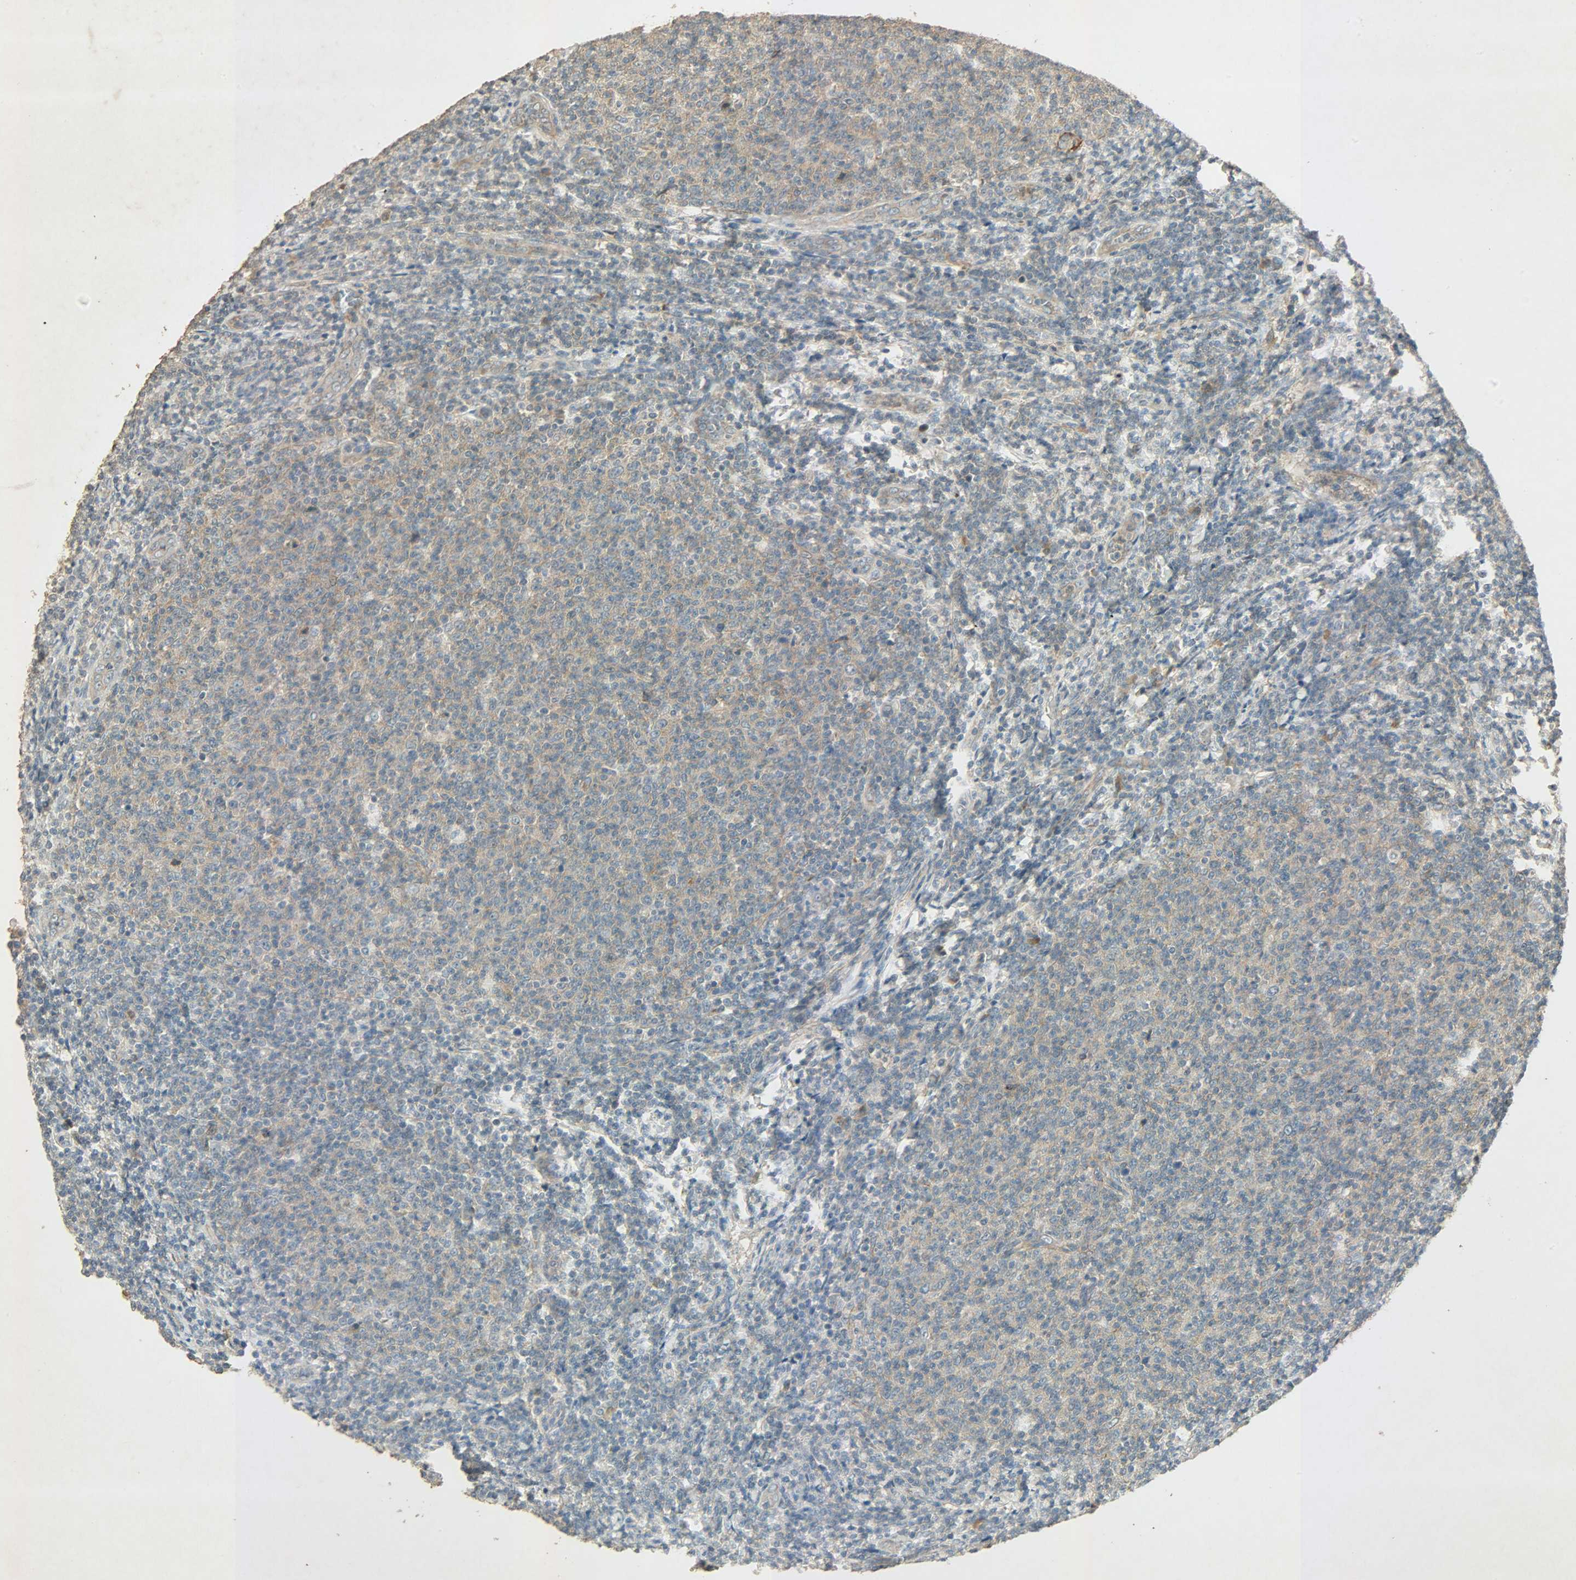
{"staining": {"intensity": "weak", "quantity": ">75%", "location": "cytoplasmic/membranous"}, "tissue": "lymphoma", "cell_type": "Tumor cells", "image_type": "cancer", "snomed": [{"axis": "morphology", "description": "Malignant lymphoma, non-Hodgkin's type, Low grade"}, {"axis": "topography", "description": "Lymph node"}], "caption": "There is low levels of weak cytoplasmic/membranous positivity in tumor cells of lymphoma, as demonstrated by immunohistochemical staining (brown color).", "gene": "ATP2B1", "patient": {"sex": "male", "age": 66}}